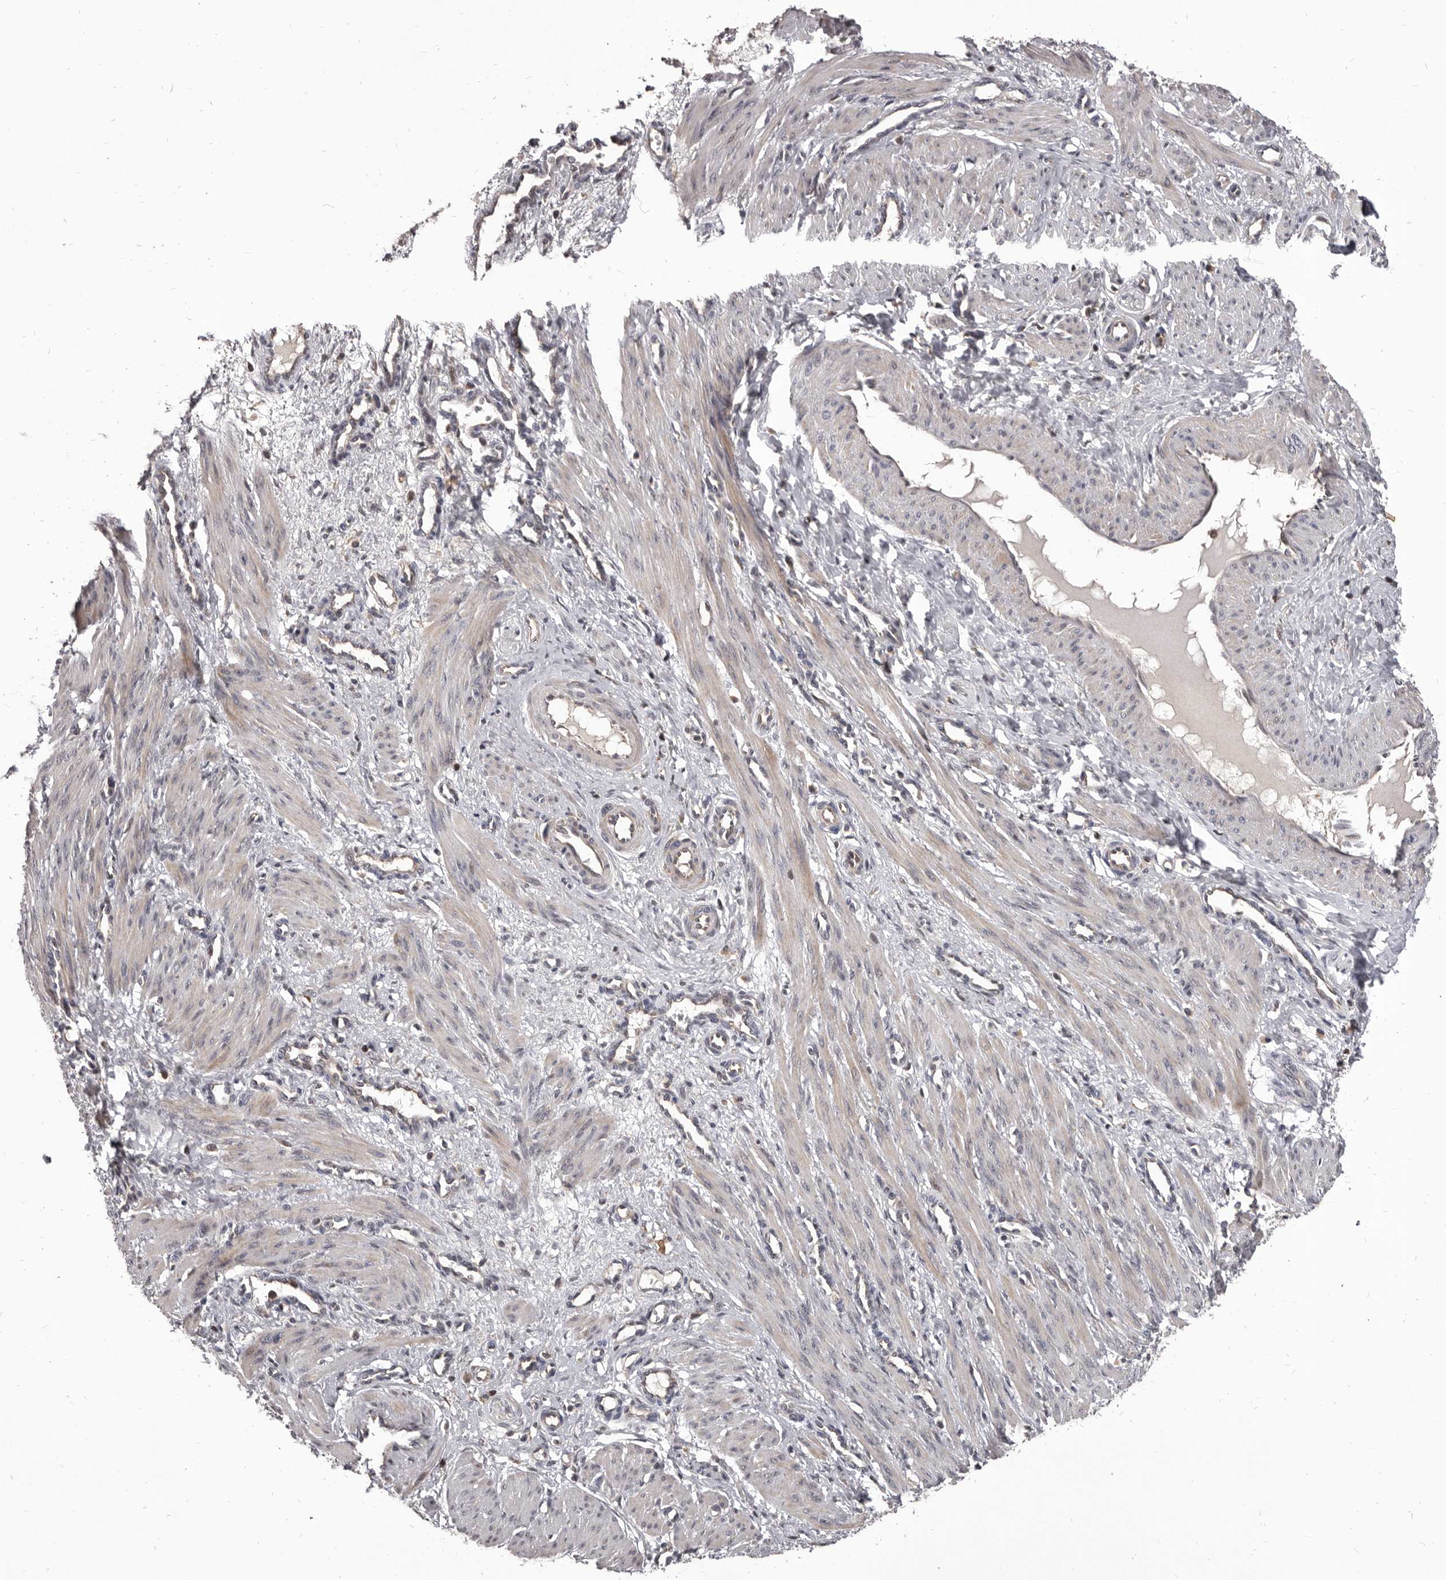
{"staining": {"intensity": "weak", "quantity": "25%-75%", "location": "cytoplasmic/membranous"}, "tissue": "smooth muscle", "cell_type": "Smooth muscle cells", "image_type": "normal", "snomed": [{"axis": "morphology", "description": "Normal tissue, NOS"}, {"axis": "topography", "description": "Endometrium"}], "caption": "High-power microscopy captured an immunohistochemistry (IHC) photomicrograph of unremarkable smooth muscle, revealing weak cytoplasmic/membranous positivity in approximately 25%-75% of smooth muscle cells. Ihc stains the protein in brown and the nuclei are stained blue.", "gene": "MAP3K14", "patient": {"sex": "female", "age": 33}}